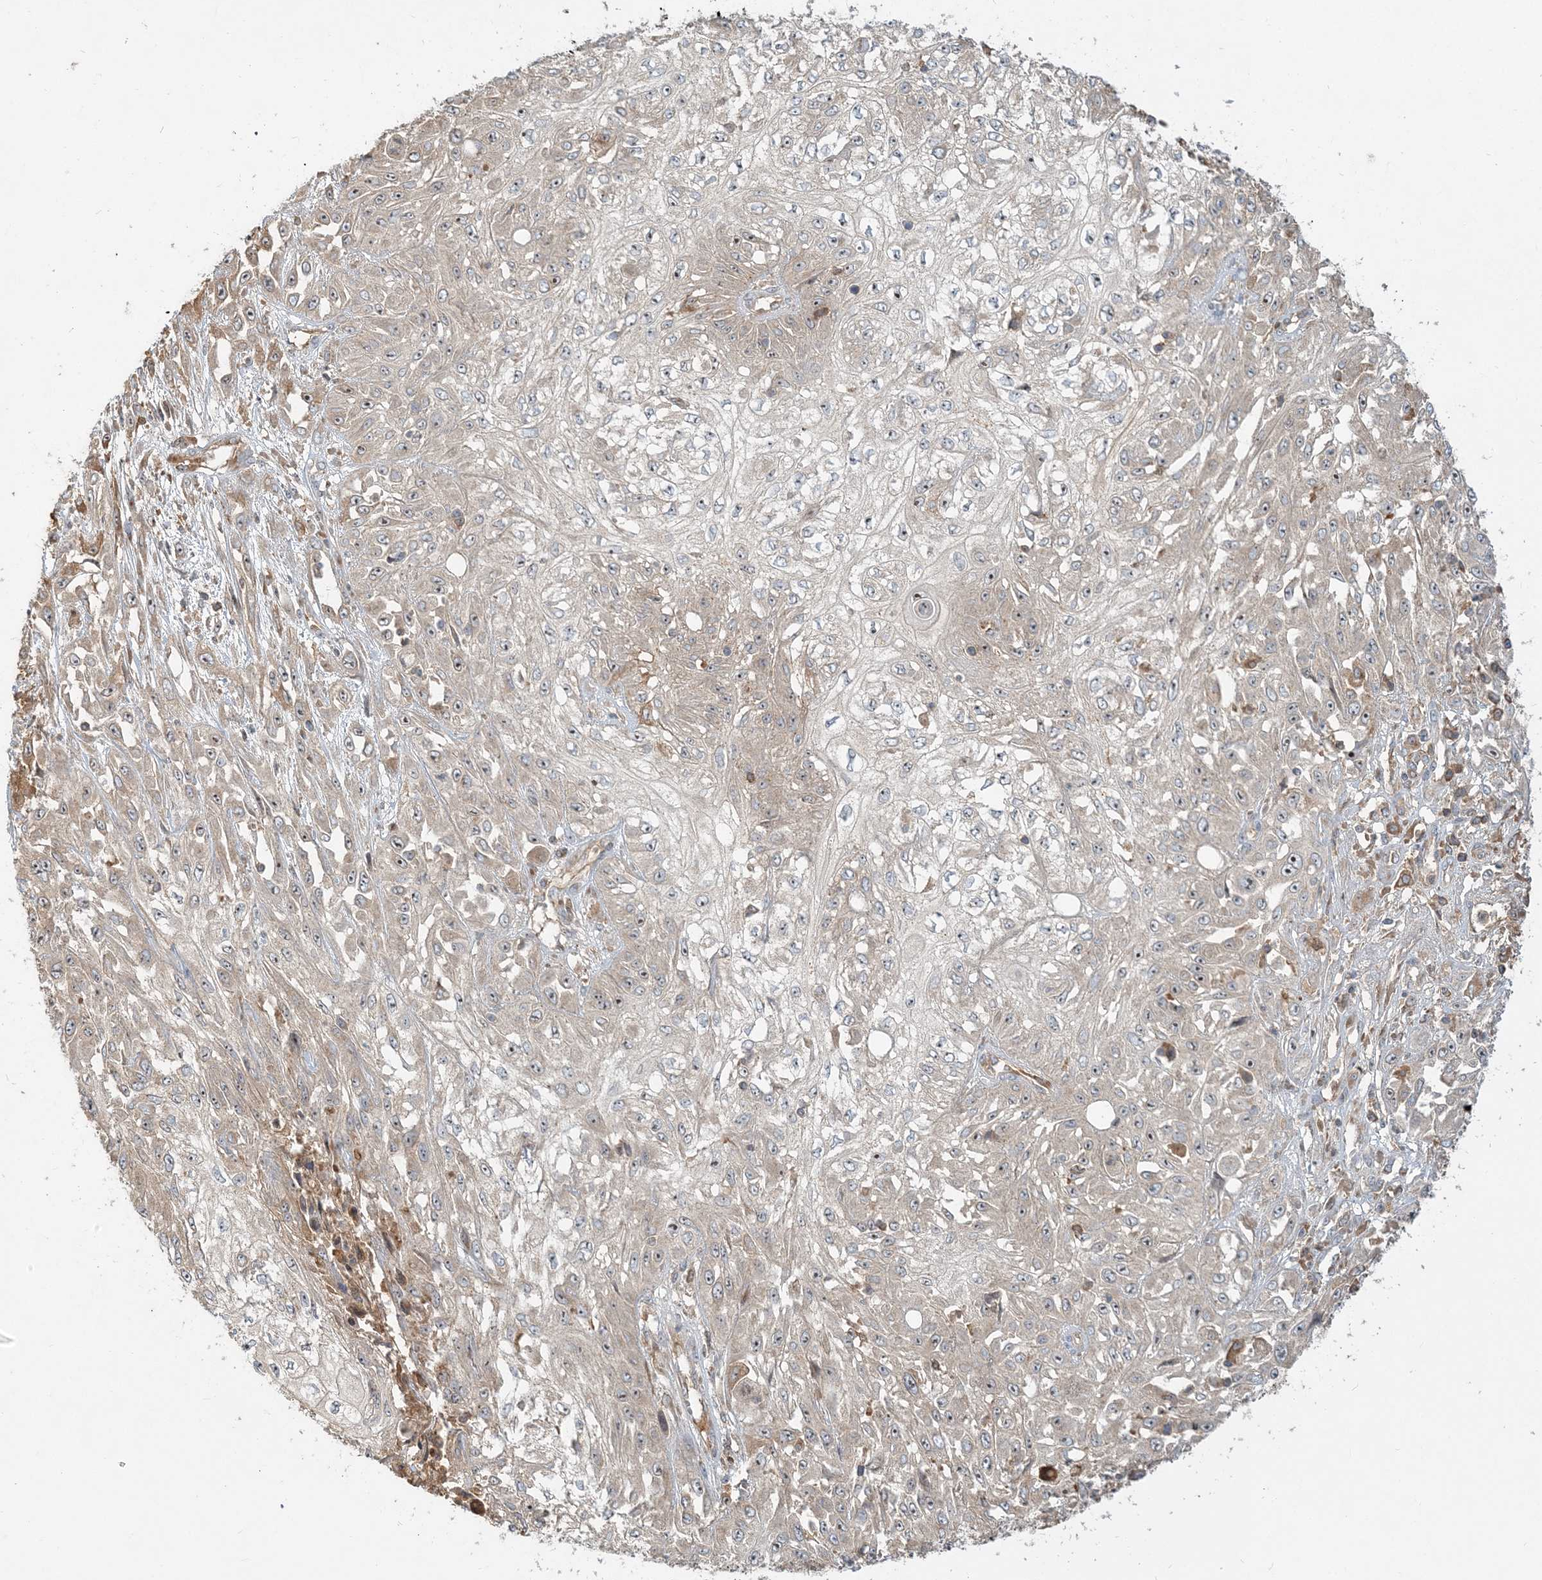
{"staining": {"intensity": "negative", "quantity": "none", "location": "none"}, "tissue": "skin cancer", "cell_type": "Tumor cells", "image_type": "cancer", "snomed": [{"axis": "morphology", "description": "Squamous cell carcinoma, NOS"}, {"axis": "morphology", "description": "Squamous cell carcinoma, metastatic, NOS"}, {"axis": "topography", "description": "Skin"}, {"axis": "topography", "description": "Lymph node"}], "caption": "There is no significant staining in tumor cells of metastatic squamous cell carcinoma (skin).", "gene": "AP1AR", "patient": {"sex": "male", "age": 75}}